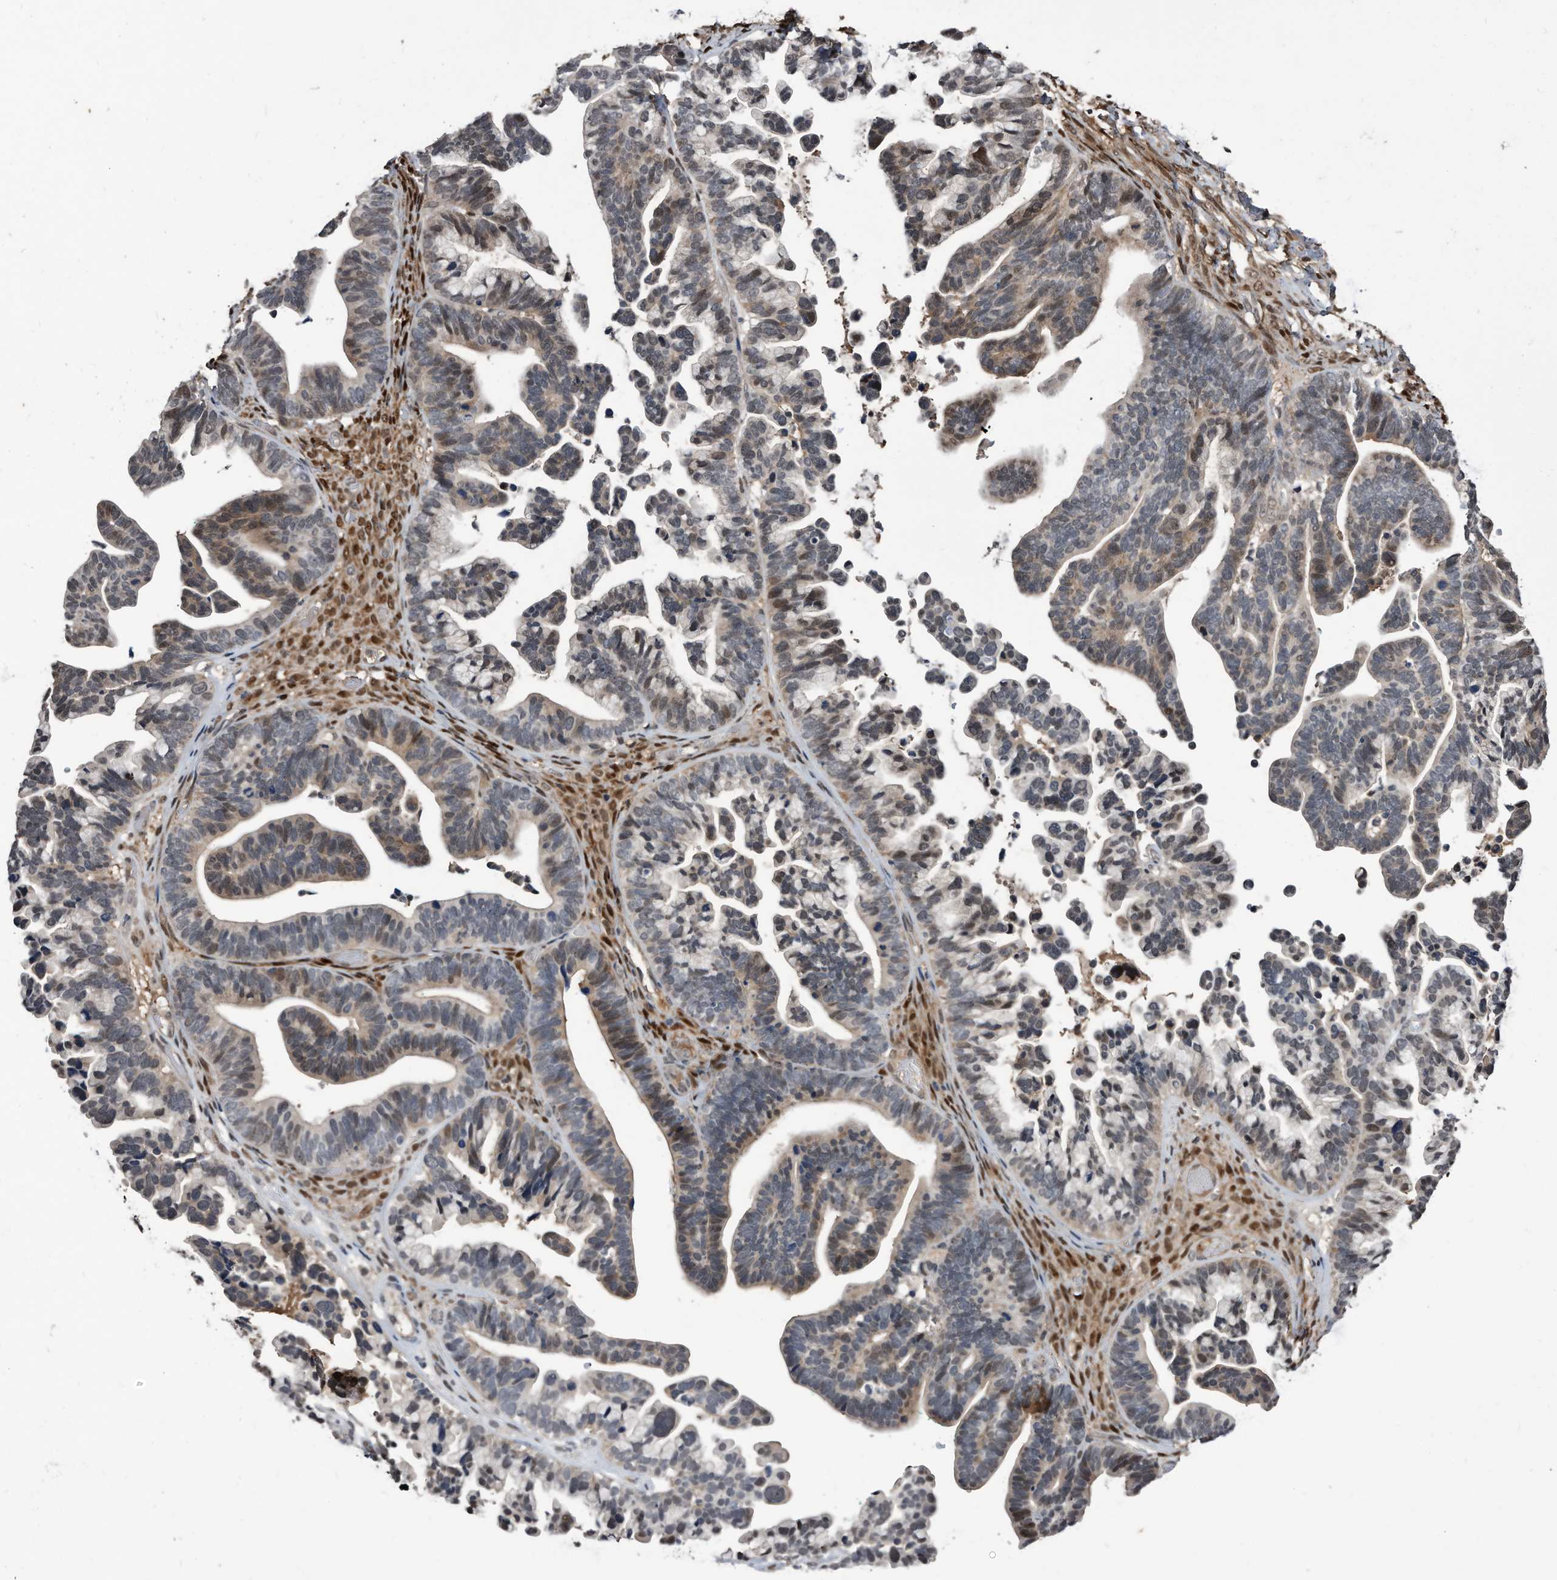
{"staining": {"intensity": "weak", "quantity": "<25%", "location": "nuclear"}, "tissue": "ovarian cancer", "cell_type": "Tumor cells", "image_type": "cancer", "snomed": [{"axis": "morphology", "description": "Cystadenocarcinoma, serous, NOS"}, {"axis": "topography", "description": "Ovary"}], "caption": "The micrograph exhibits no significant positivity in tumor cells of ovarian cancer (serous cystadenocarcinoma).", "gene": "RAD23B", "patient": {"sex": "female", "age": 56}}